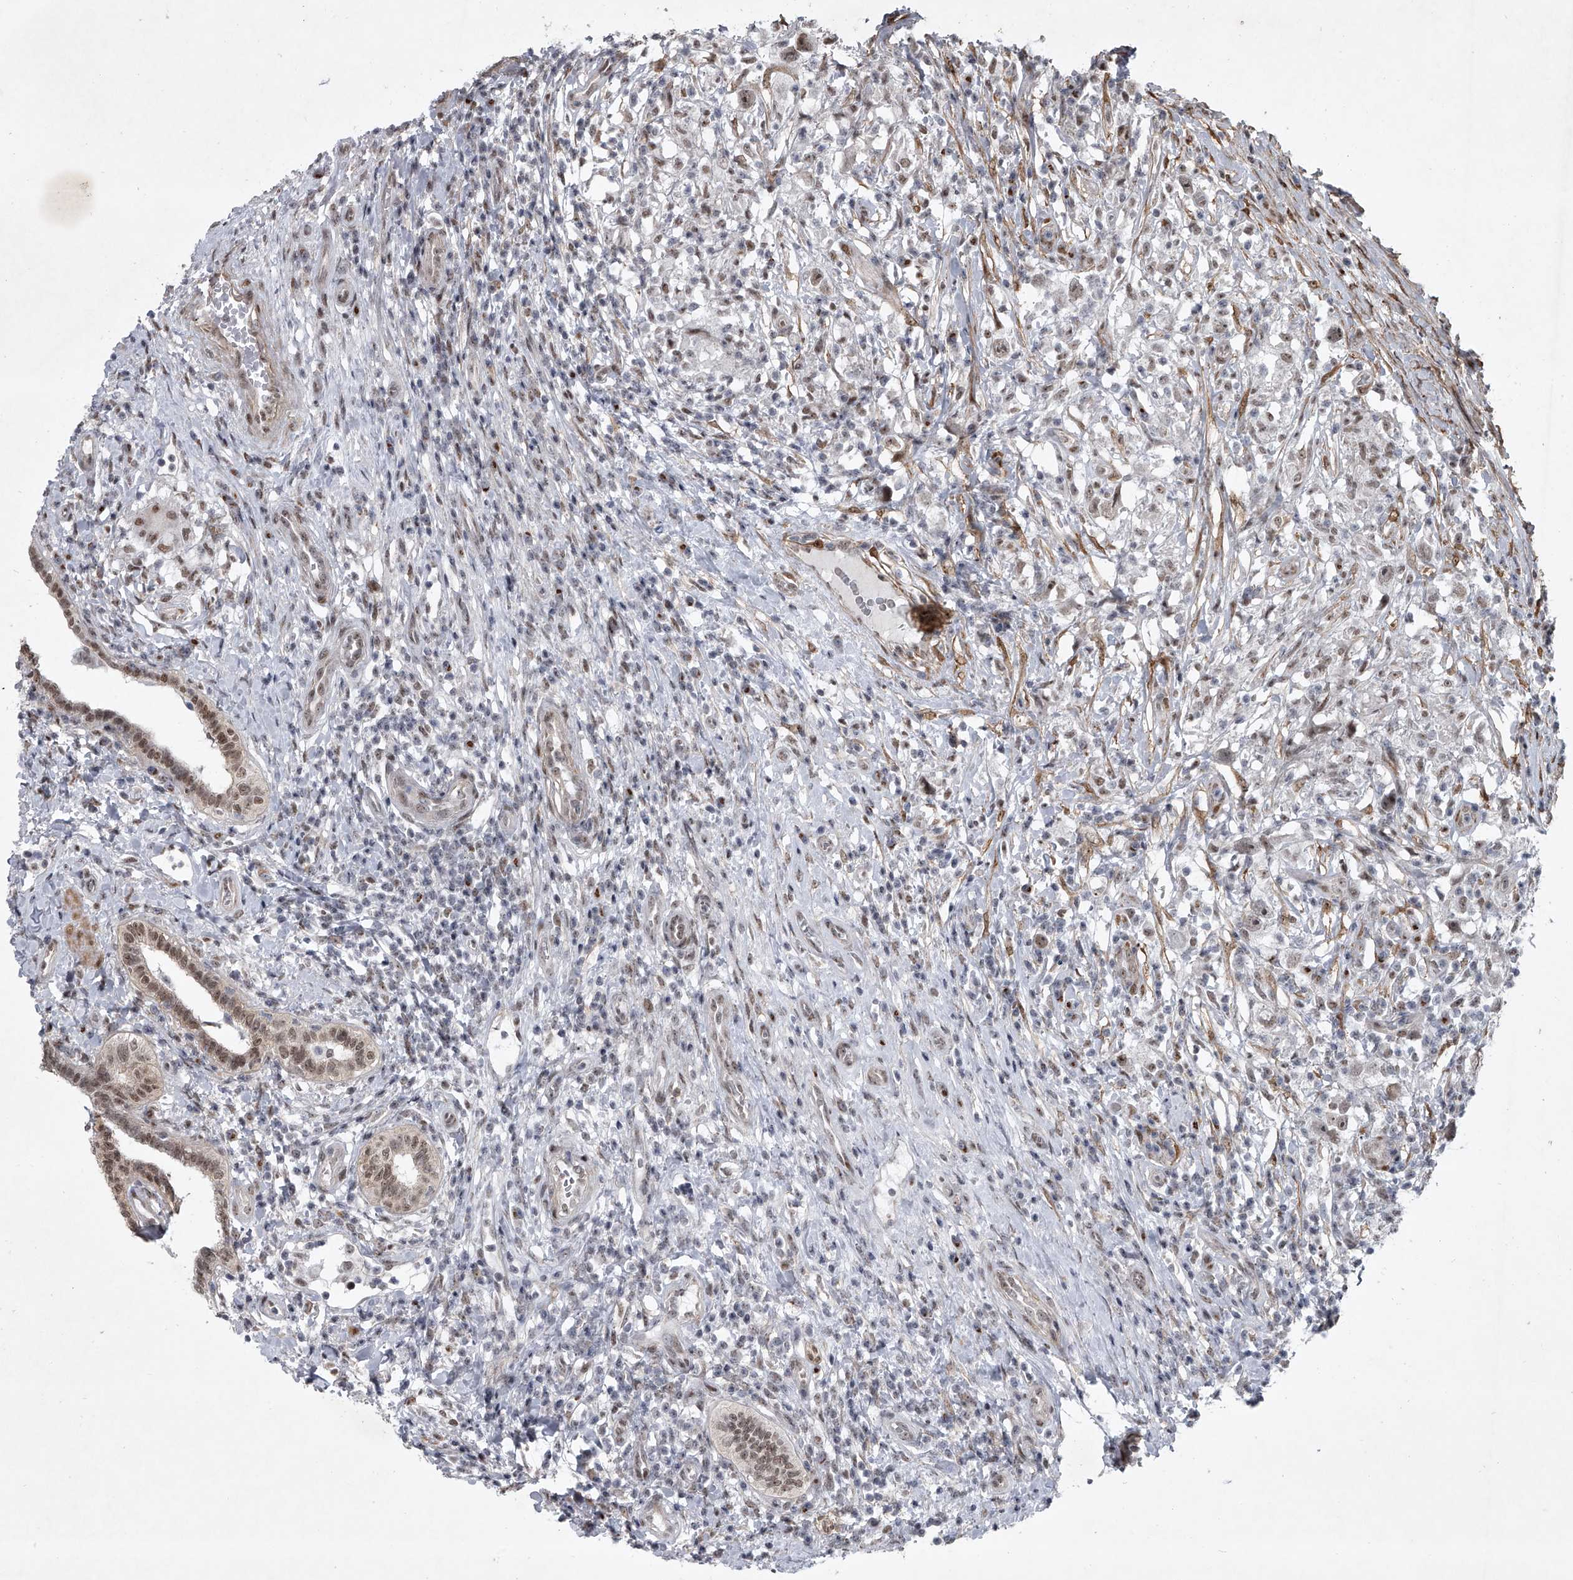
{"staining": {"intensity": "moderate", "quantity": "25%-75%", "location": "nuclear"}, "tissue": "testis cancer", "cell_type": "Tumor cells", "image_type": "cancer", "snomed": [{"axis": "morphology", "description": "Seminoma, NOS"}, {"axis": "topography", "description": "Testis"}], "caption": "Seminoma (testis) stained with a protein marker exhibits moderate staining in tumor cells.", "gene": "MLLT1", "patient": {"sex": "male", "age": 49}}